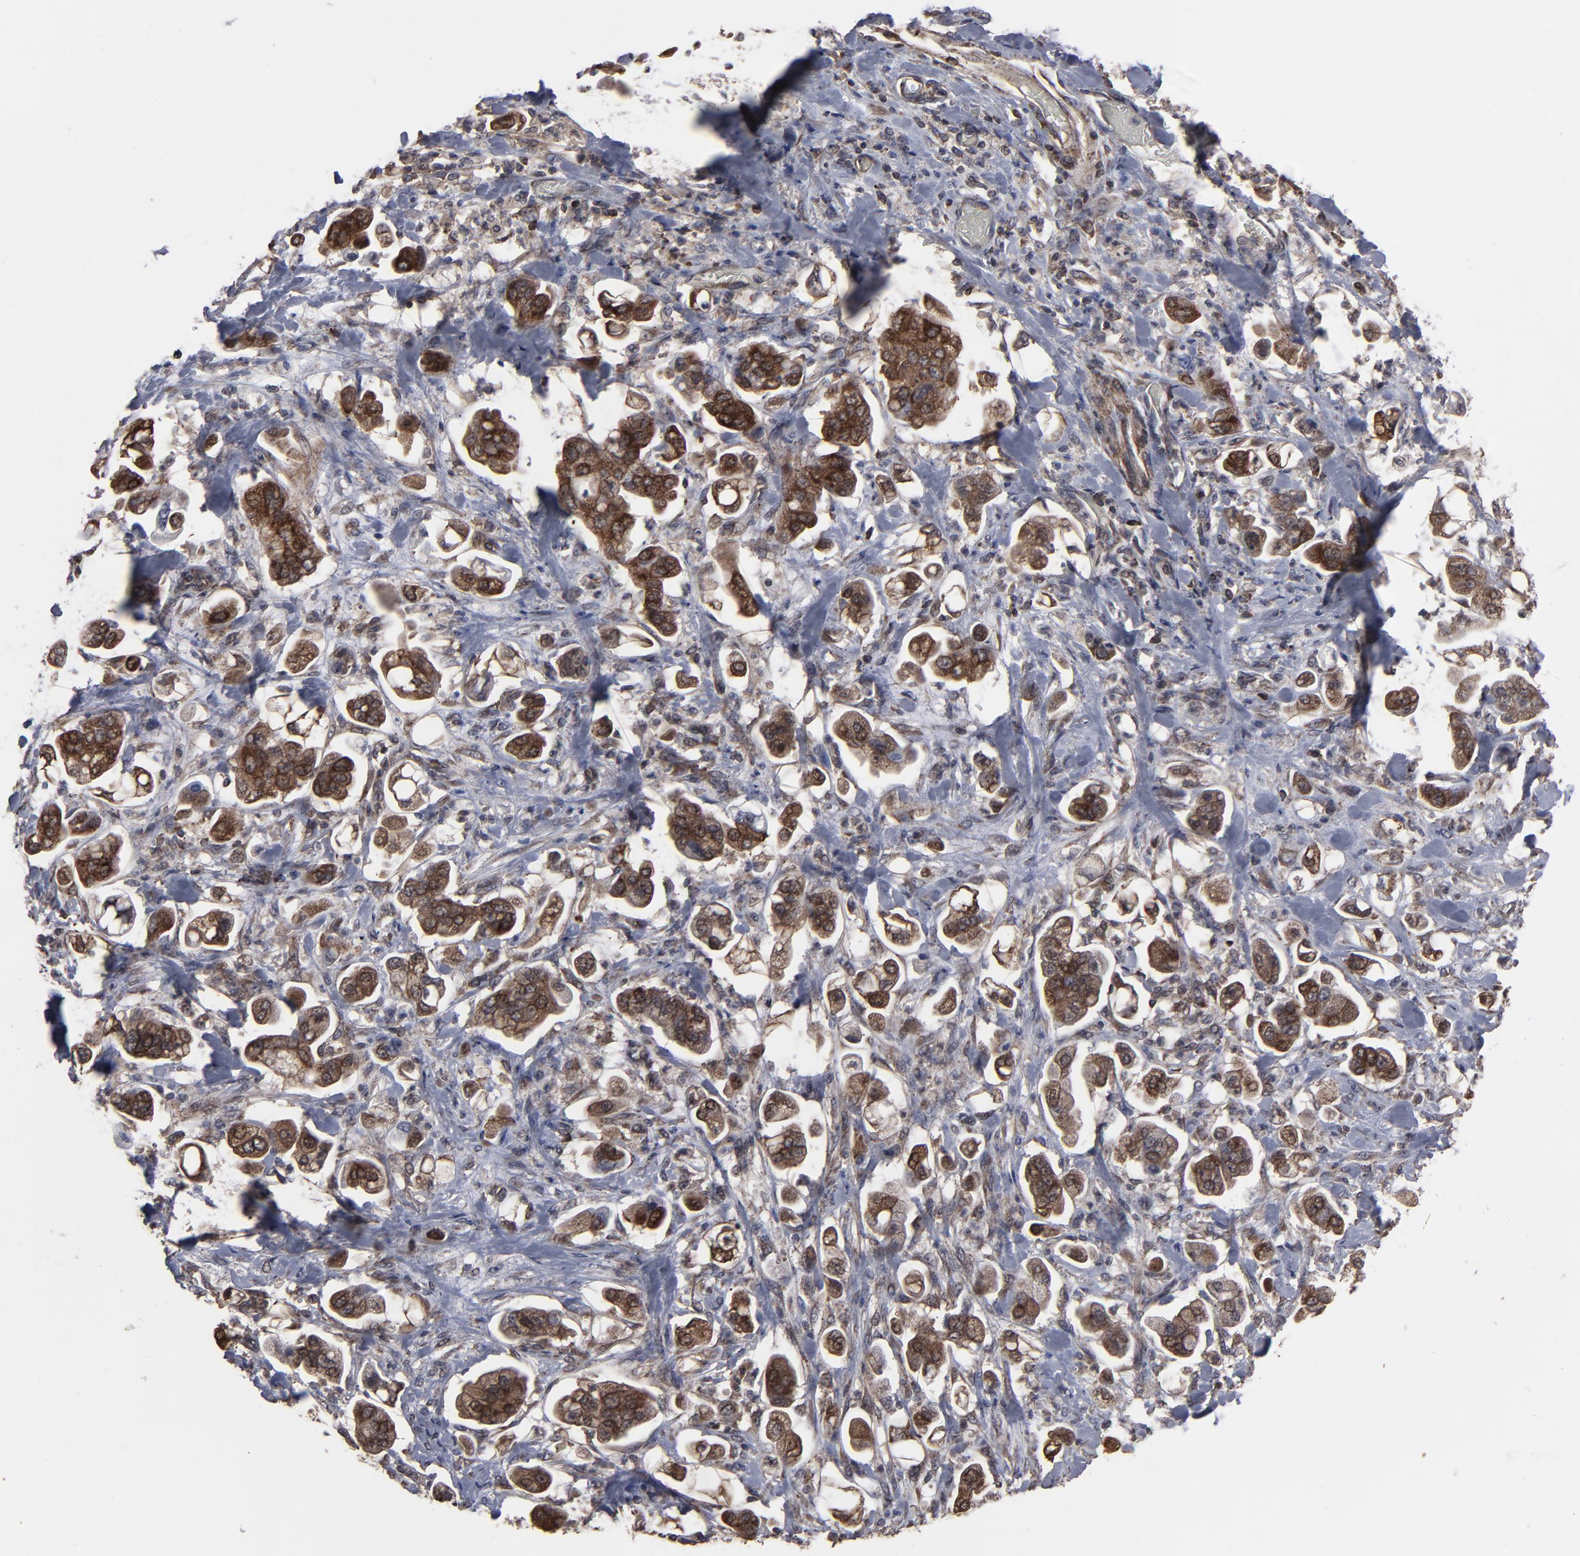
{"staining": {"intensity": "strong", "quantity": ">75%", "location": "cytoplasmic/membranous,nuclear"}, "tissue": "stomach cancer", "cell_type": "Tumor cells", "image_type": "cancer", "snomed": [{"axis": "morphology", "description": "Adenocarcinoma, NOS"}, {"axis": "topography", "description": "Stomach"}], "caption": "Strong cytoplasmic/membranous and nuclear protein expression is seen in approximately >75% of tumor cells in stomach cancer (adenocarcinoma).", "gene": "KIAA2026", "patient": {"sex": "male", "age": 62}}